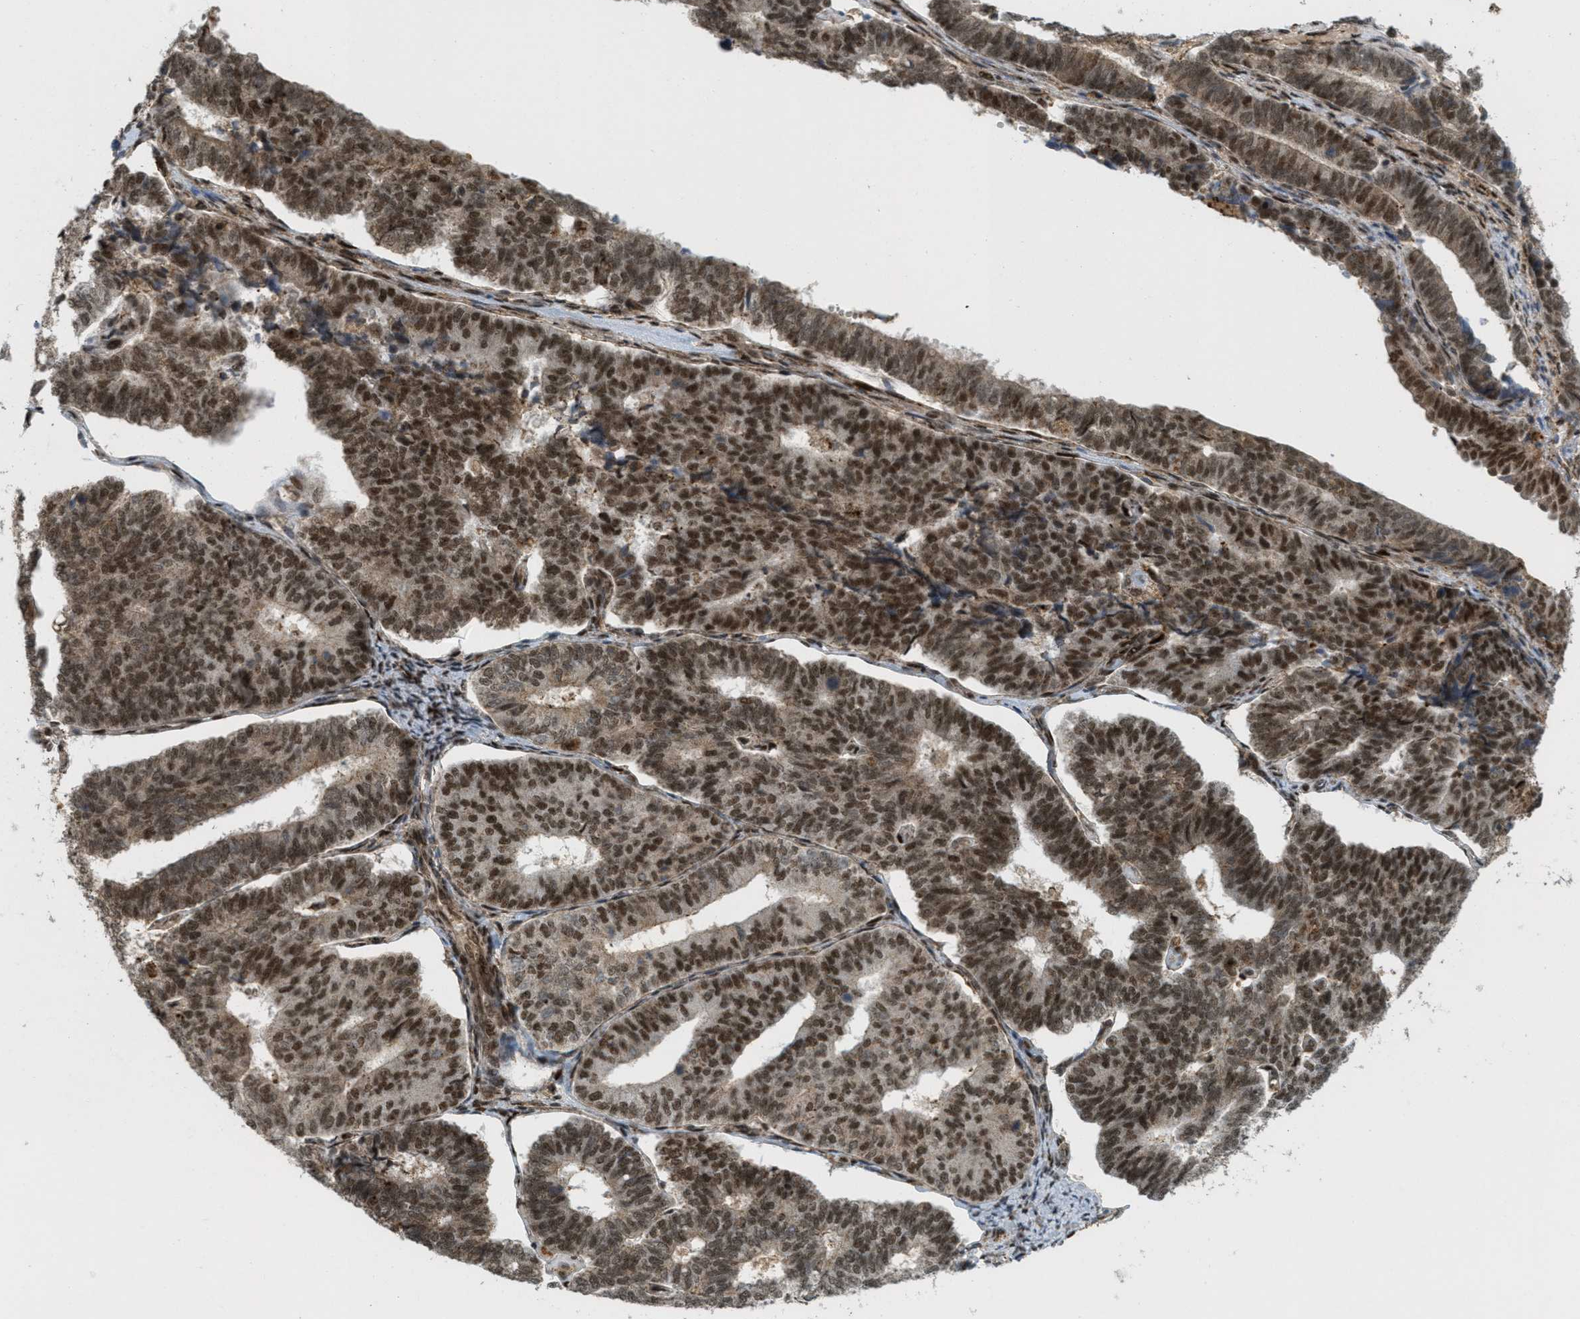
{"staining": {"intensity": "strong", "quantity": ">75%", "location": "cytoplasmic/membranous,nuclear"}, "tissue": "endometrial cancer", "cell_type": "Tumor cells", "image_type": "cancer", "snomed": [{"axis": "morphology", "description": "Adenocarcinoma, NOS"}, {"axis": "topography", "description": "Endometrium"}], "caption": "Protein staining displays strong cytoplasmic/membranous and nuclear expression in approximately >75% of tumor cells in endometrial adenocarcinoma.", "gene": "TLK1", "patient": {"sex": "female", "age": 70}}